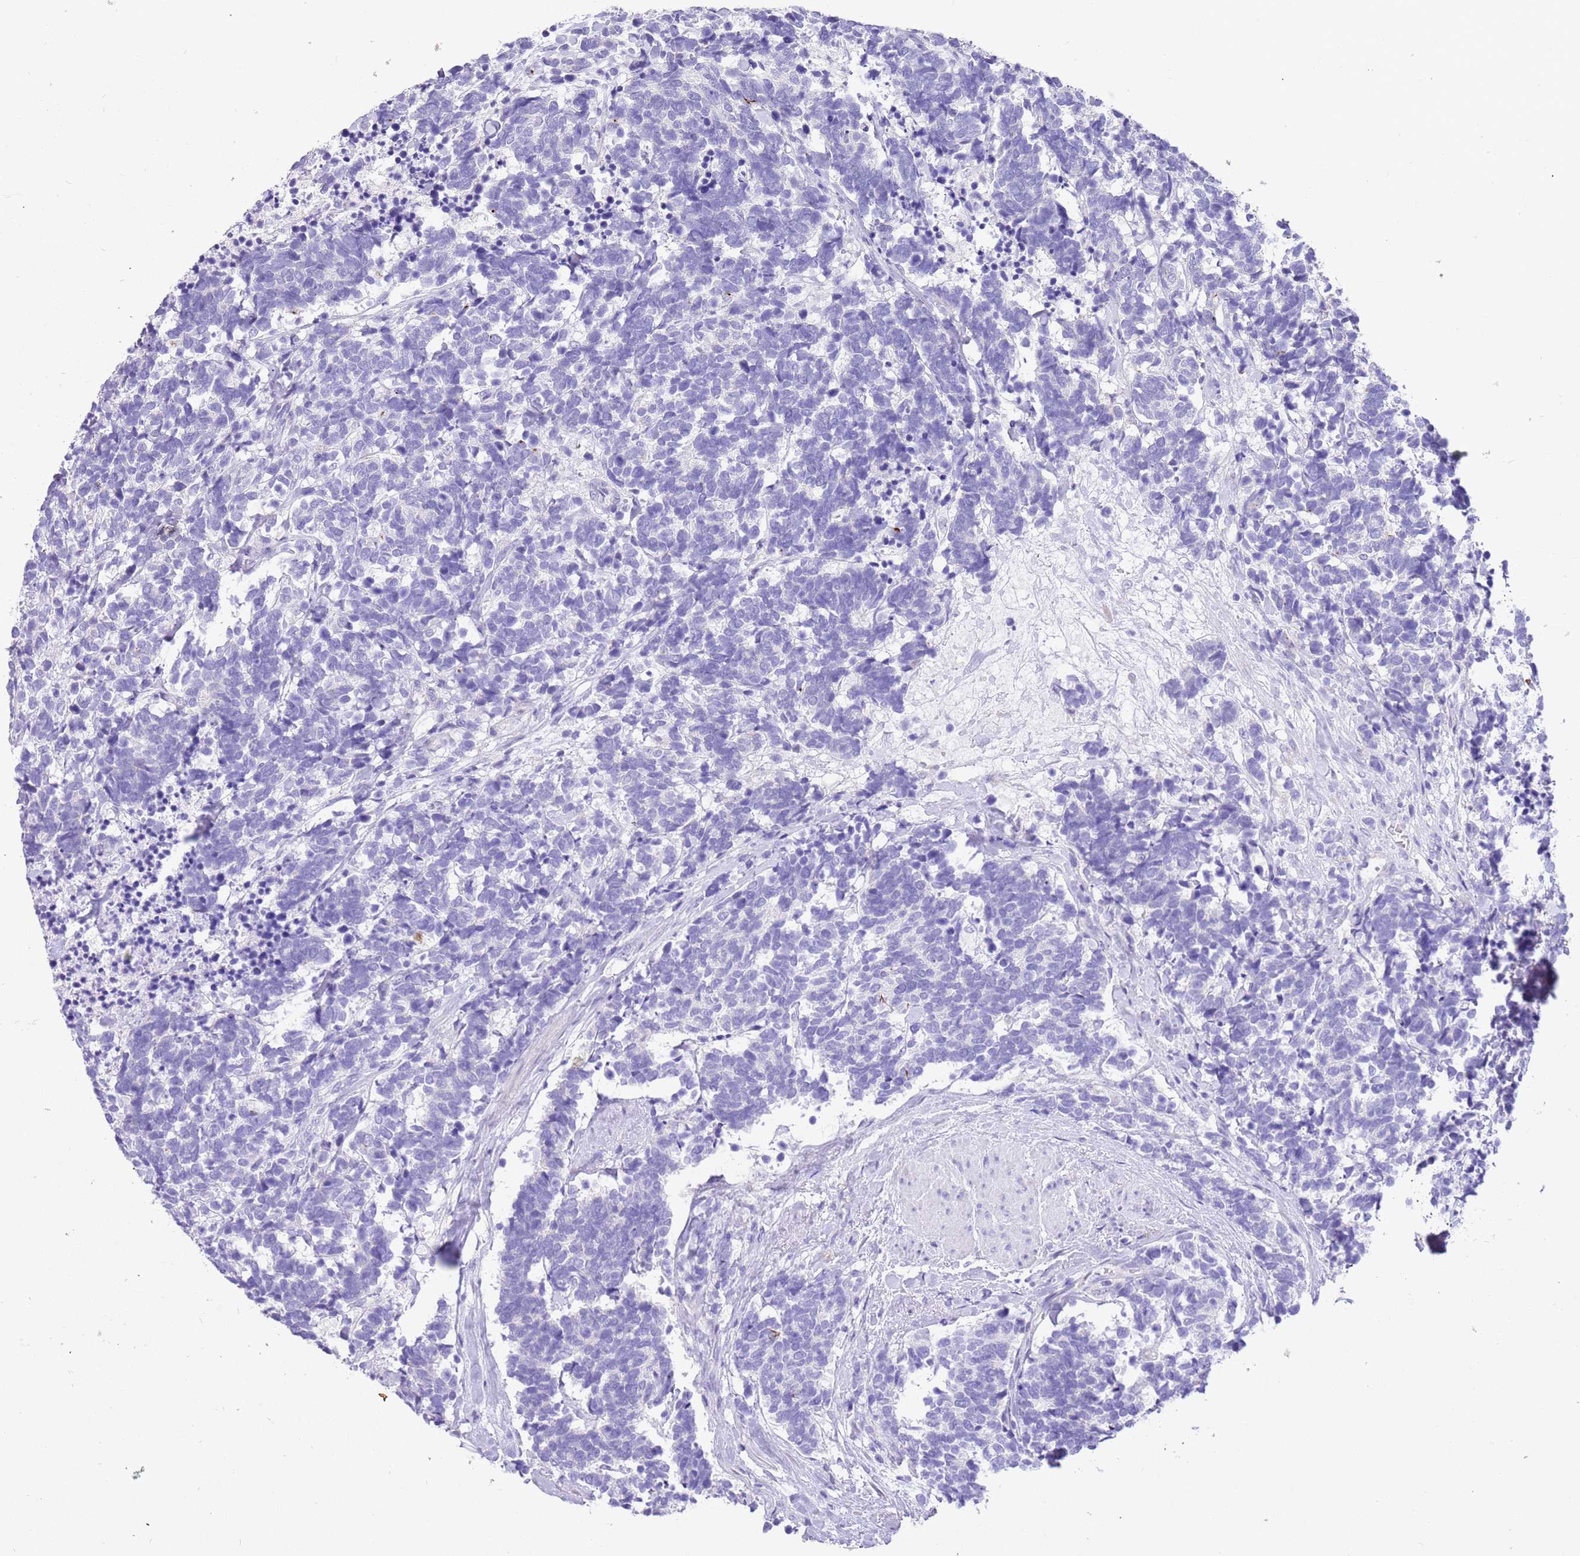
{"staining": {"intensity": "negative", "quantity": "none", "location": "none"}, "tissue": "carcinoid", "cell_type": "Tumor cells", "image_type": "cancer", "snomed": [{"axis": "morphology", "description": "Carcinoma, NOS"}, {"axis": "morphology", "description": "Carcinoid, malignant, NOS"}, {"axis": "topography", "description": "Prostate"}], "caption": "Tumor cells are negative for brown protein staining in carcinoid. Brightfield microscopy of IHC stained with DAB (3,3'-diaminobenzidine) (brown) and hematoxylin (blue), captured at high magnification.", "gene": "R3HDM4", "patient": {"sex": "male", "age": 57}}